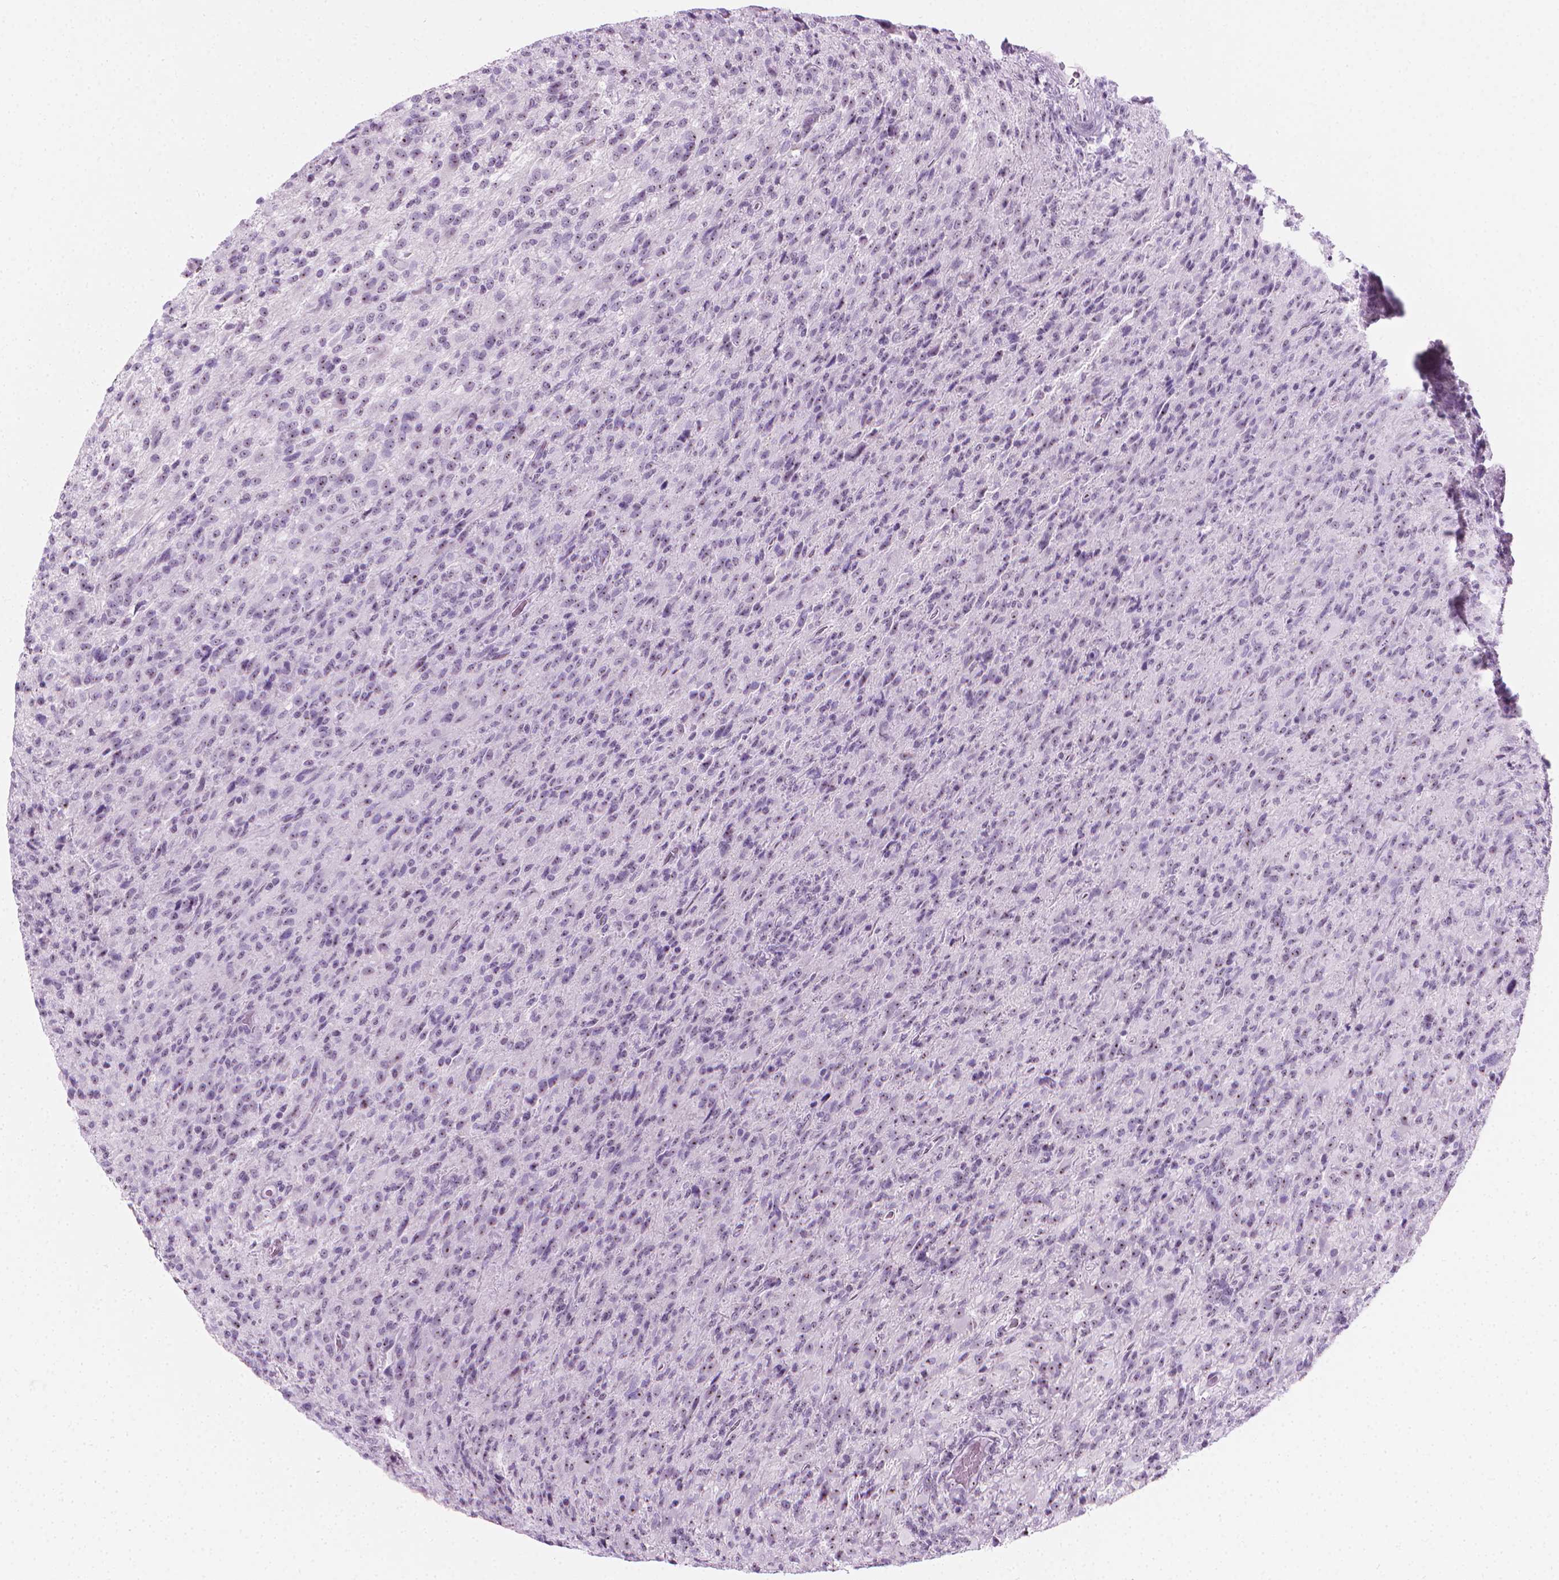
{"staining": {"intensity": "weak", "quantity": "<25%", "location": "nuclear"}, "tissue": "glioma", "cell_type": "Tumor cells", "image_type": "cancer", "snomed": [{"axis": "morphology", "description": "Glioma, malignant, High grade"}, {"axis": "topography", "description": "Brain"}], "caption": "This micrograph is of high-grade glioma (malignant) stained with IHC to label a protein in brown with the nuclei are counter-stained blue. There is no positivity in tumor cells. (DAB (3,3'-diaminobenzidine) immunohistochemistry, high magnification).", "gene": "NOL7", "patient": {"sex": "male", "age": 68}}